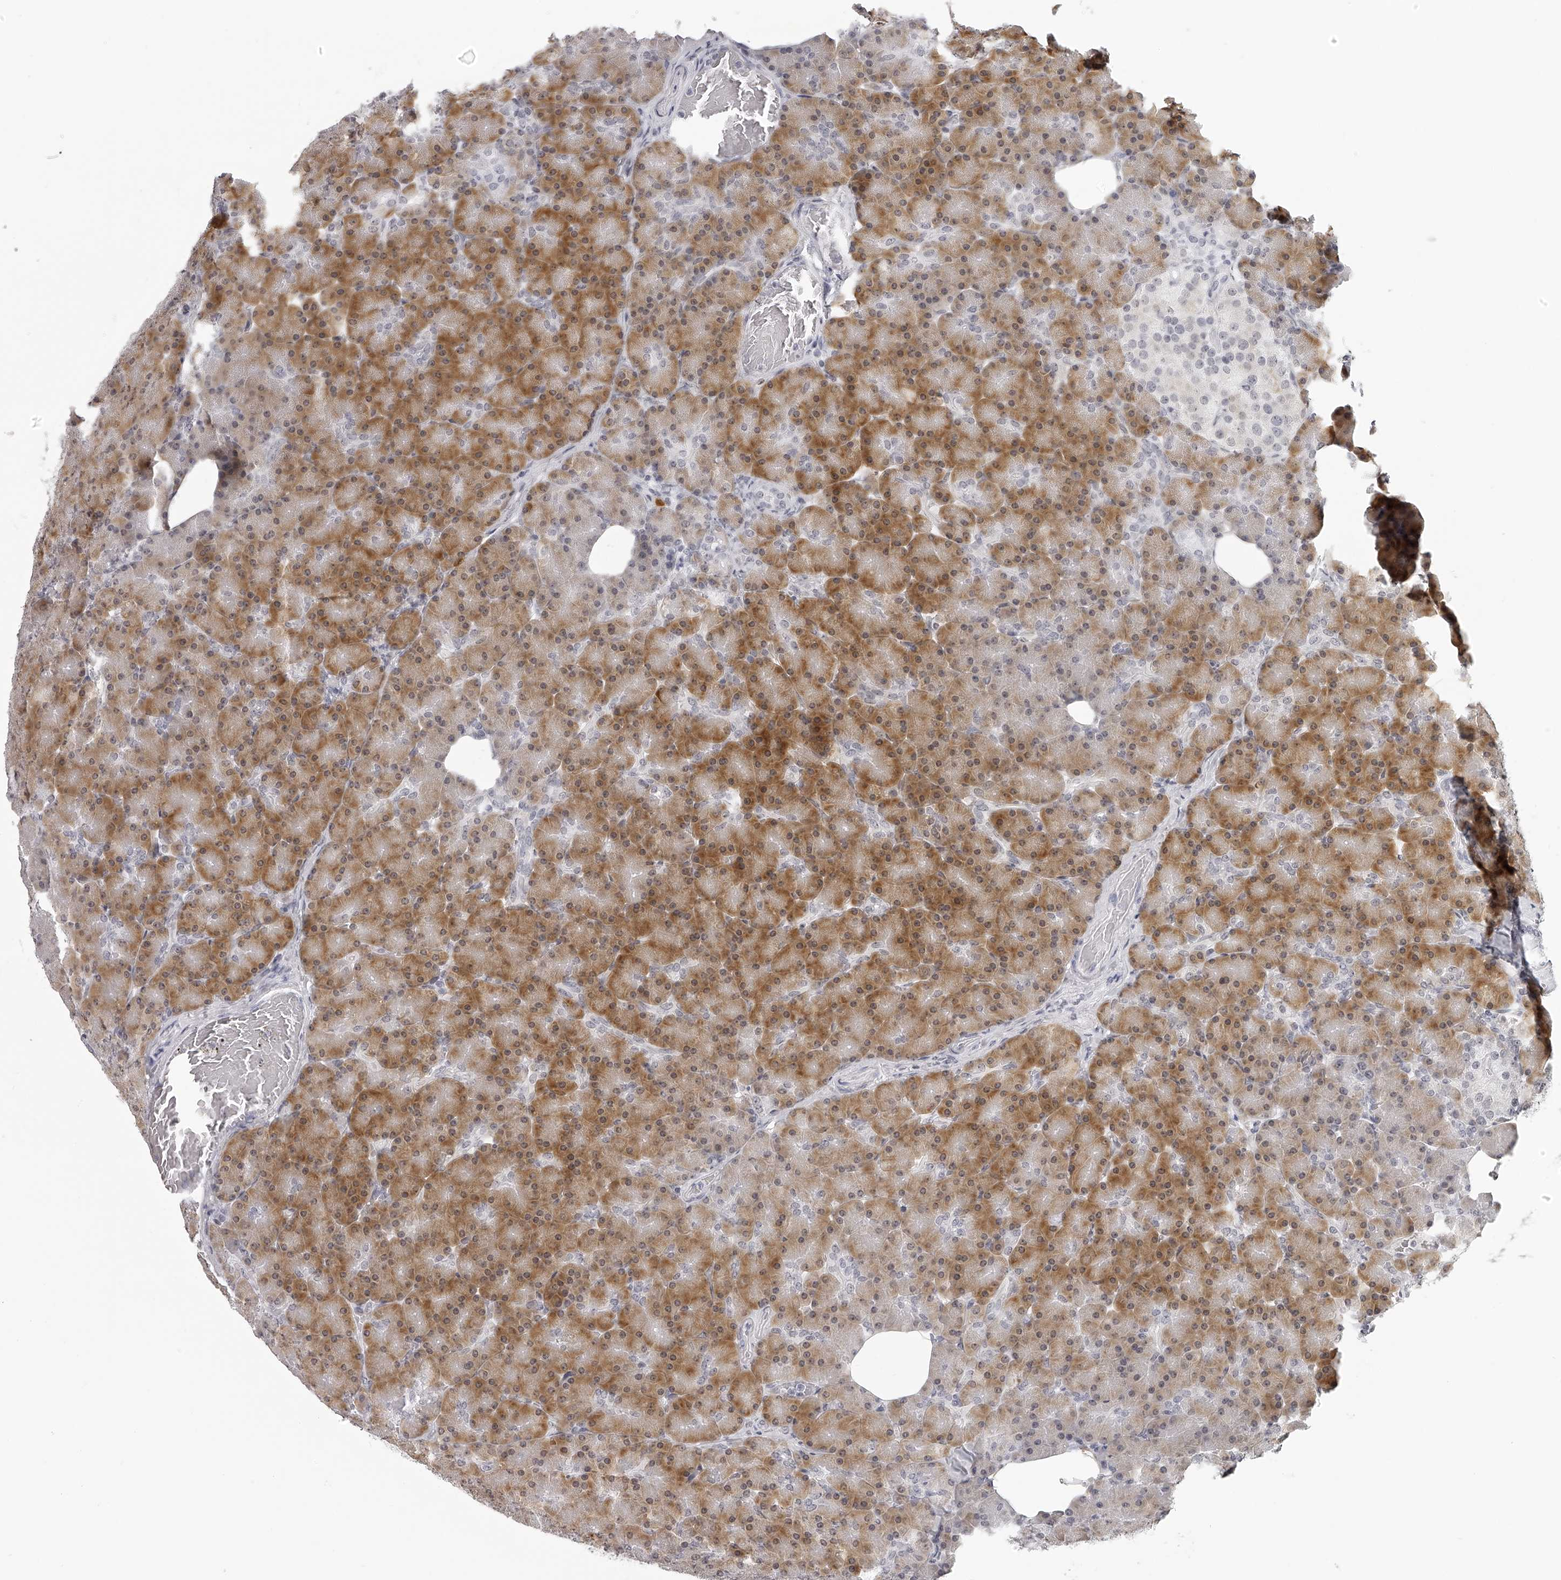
{"staining": {"intensity": "moderate", "quantity": ">75%", "location": "cytoplasmic/membranous,nuclear"}, "tissue": "pancreas", "cell_type": "Exocrine glandular cells", "image_type": "normal", "snomed": [{"axis": "morphology", "description": "Normal tissue, NOS"}, {"axis": "topography", "description": "Pancreas"}], "caption": "The histopathology image exhibits staining of normal pancreas, revealing moderate cytoplasmic/membranous,nuclear protein expression (brown color) within exocrine glandular cells.", "gene": "SEC11C", "patient": {"sex": "female", "age": 43}}